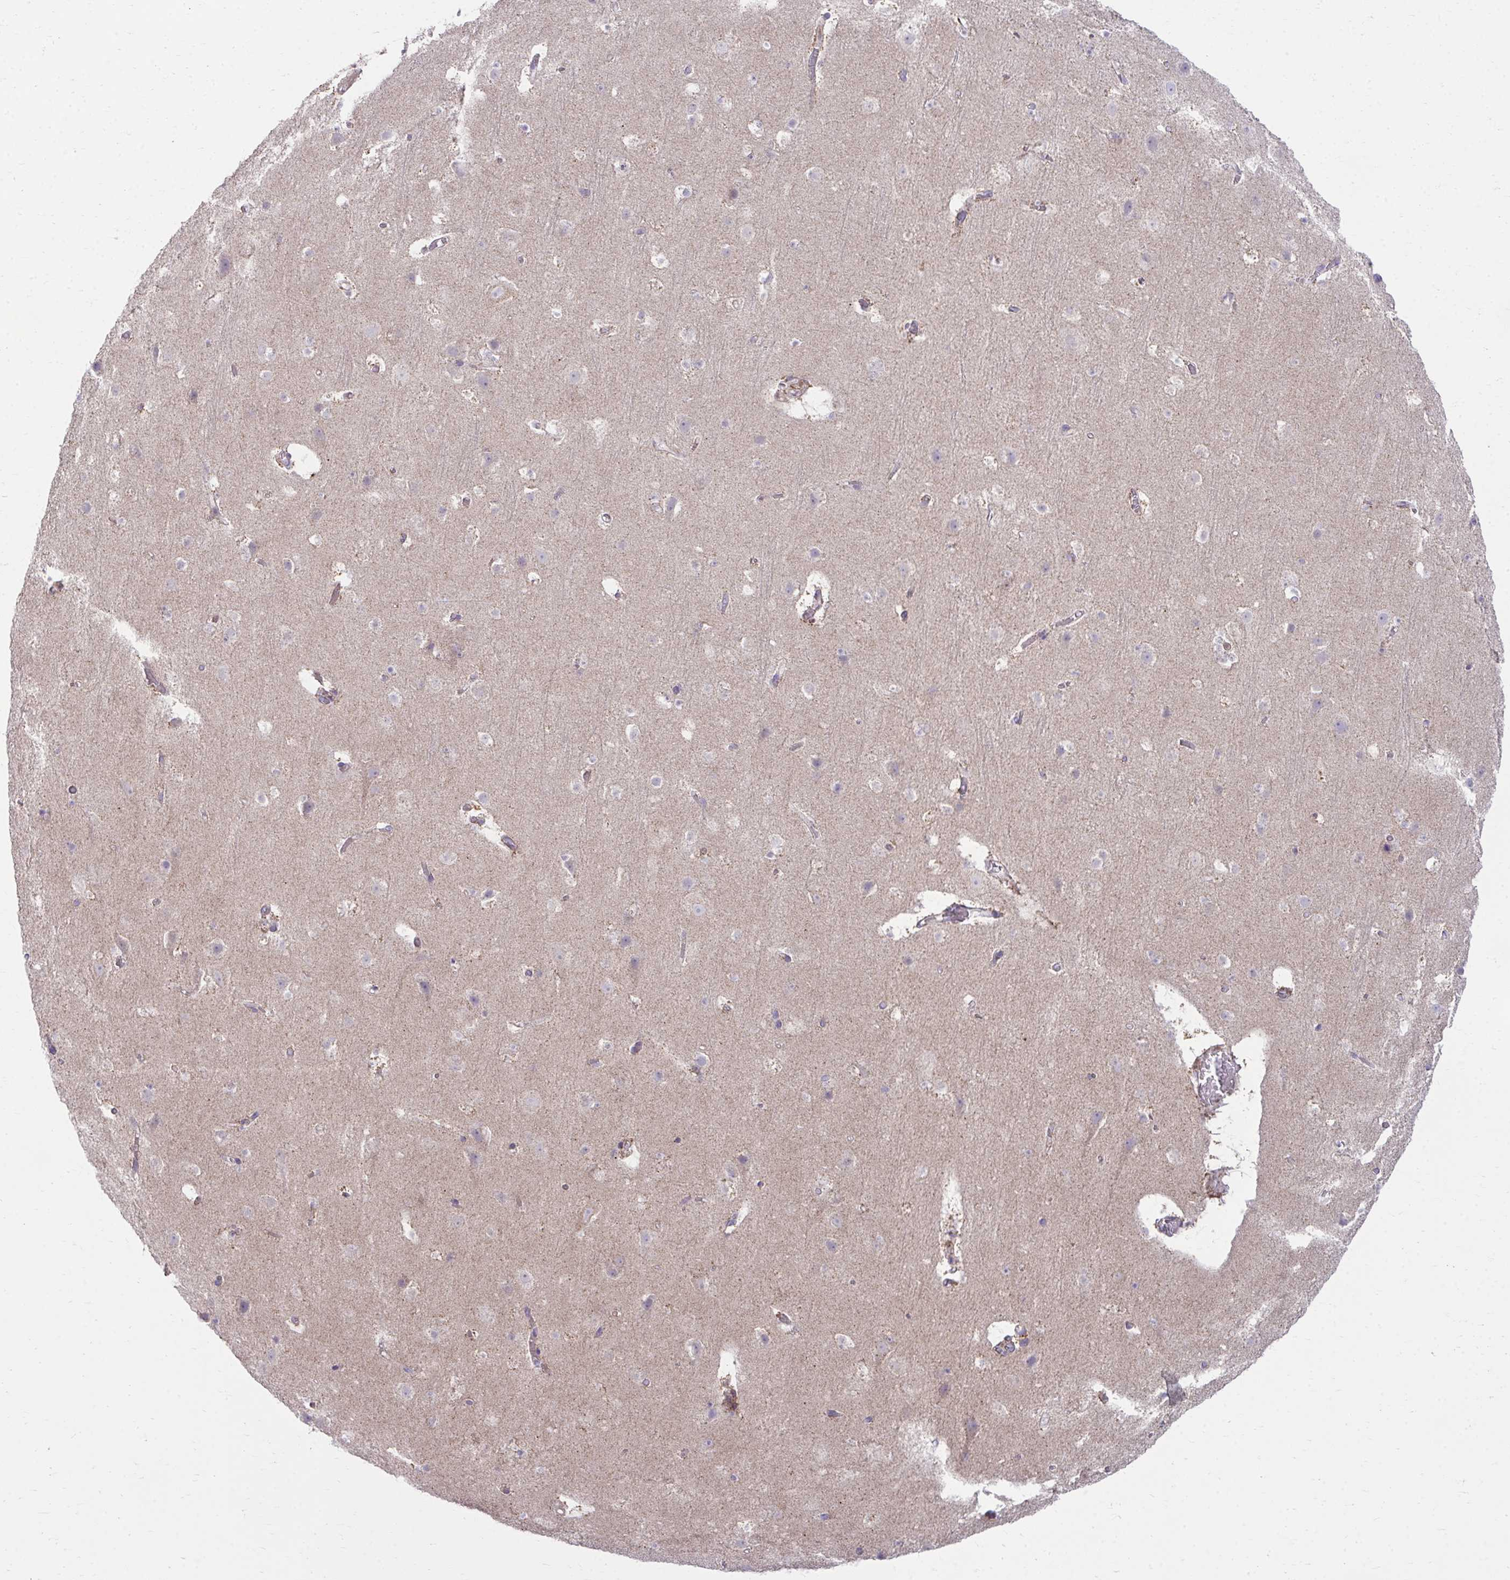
{"staining": {"intensity": "weak", "quantity": ">75%", "location": "cytoplasmic/membranous"}, "tissue": "cerebral cortex", "cell_type": "Endothelial cells", "image_type": "normal", "snomed": [{"axis": "morphology", "description": "Normal tissue, NOS"}, {"axis": "topography", "description": "Cerebral cortex"}], "caption": "Cerebral cortex stained with DAB (3,3'-diaminobenzidine) immunohistochemistry (IHC) exhibits low levels of weak cytoplasmic/membranous positivity in about >75% of endothelial cells. The protein of interest is shown in brown color, while the nuclei are stained blue.", "gene": "C16orf54", "patient": {"sex": "female", "age": 42}}